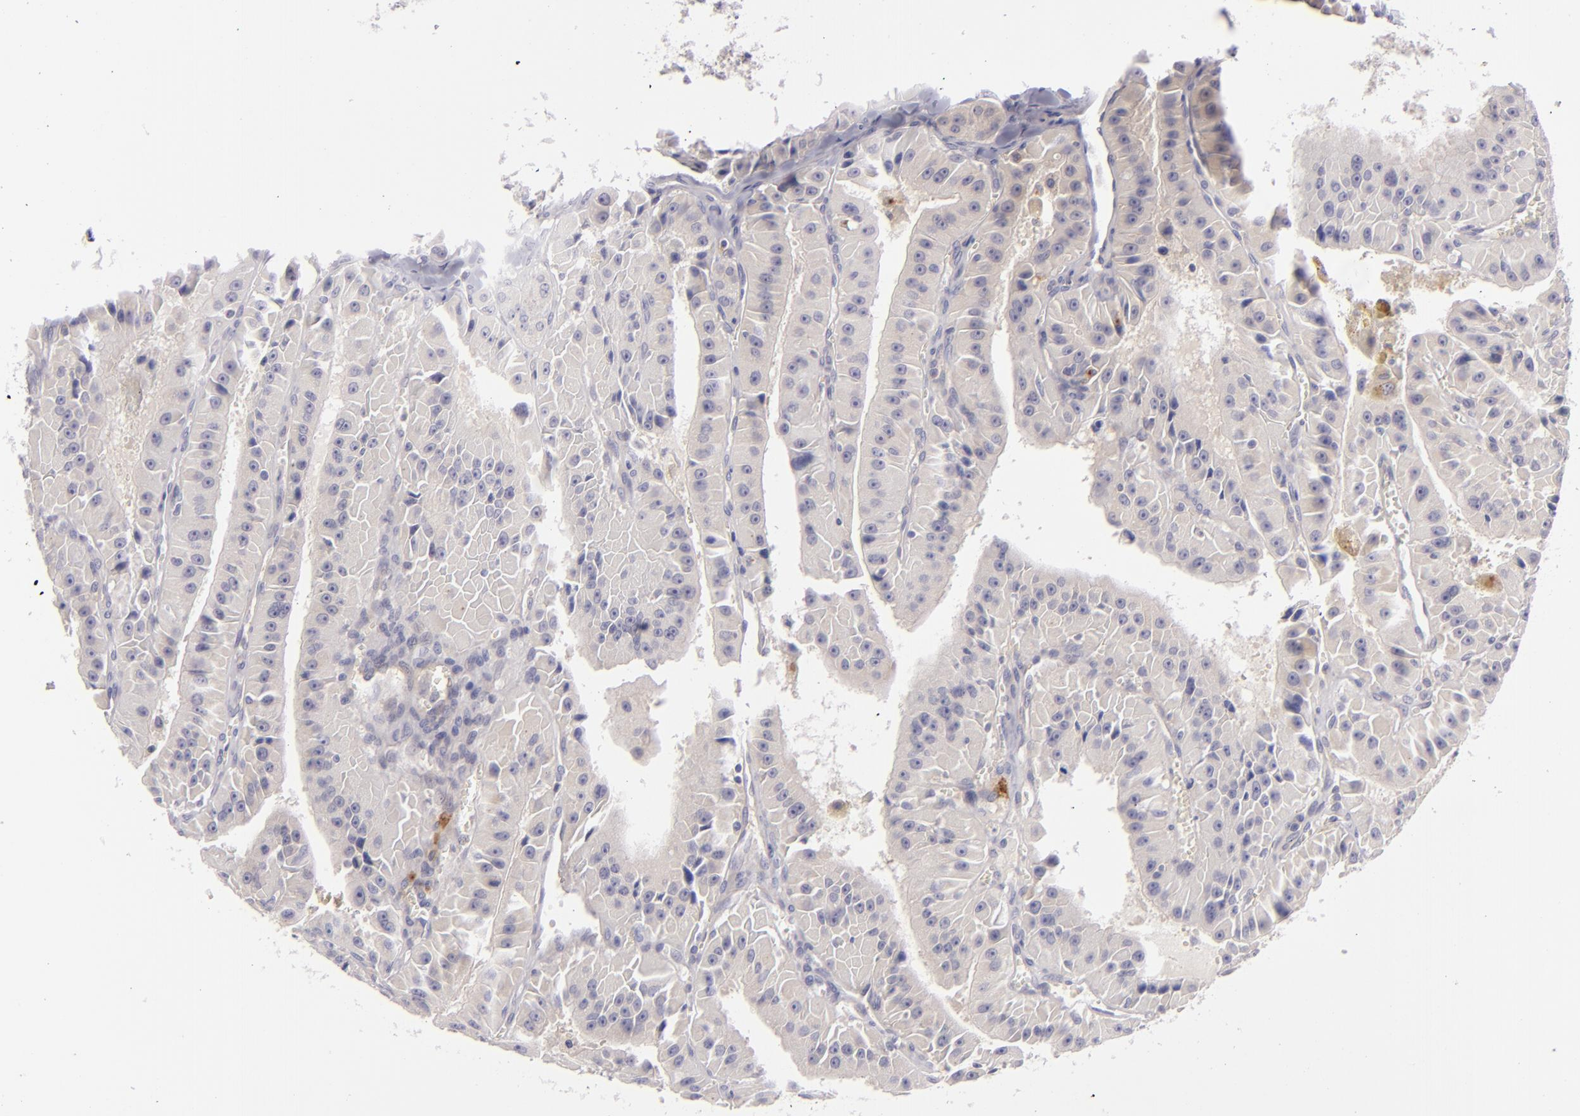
{"staining": {"intensity": "weak", "quantity": "25%-75%", "location": "cytoplasmic/membranous"}, "tissue": "thyroid cancer", "cell_type": "Tumor cells", "image_type": "cancer", "snomed": [{"axis": "morphology", "description": "Carcinoma, NOS"}, {"axis": "topography", "description": "Thyroid gland"}], "caption": "Human carcinoma (thyroid) stained with a brown dye shows weak cytoplasmic/membranous positive positivity in about 25%-75% of tumor cells.", "gene": "CD83", "patient": {"sex": "male", "age": 76}}